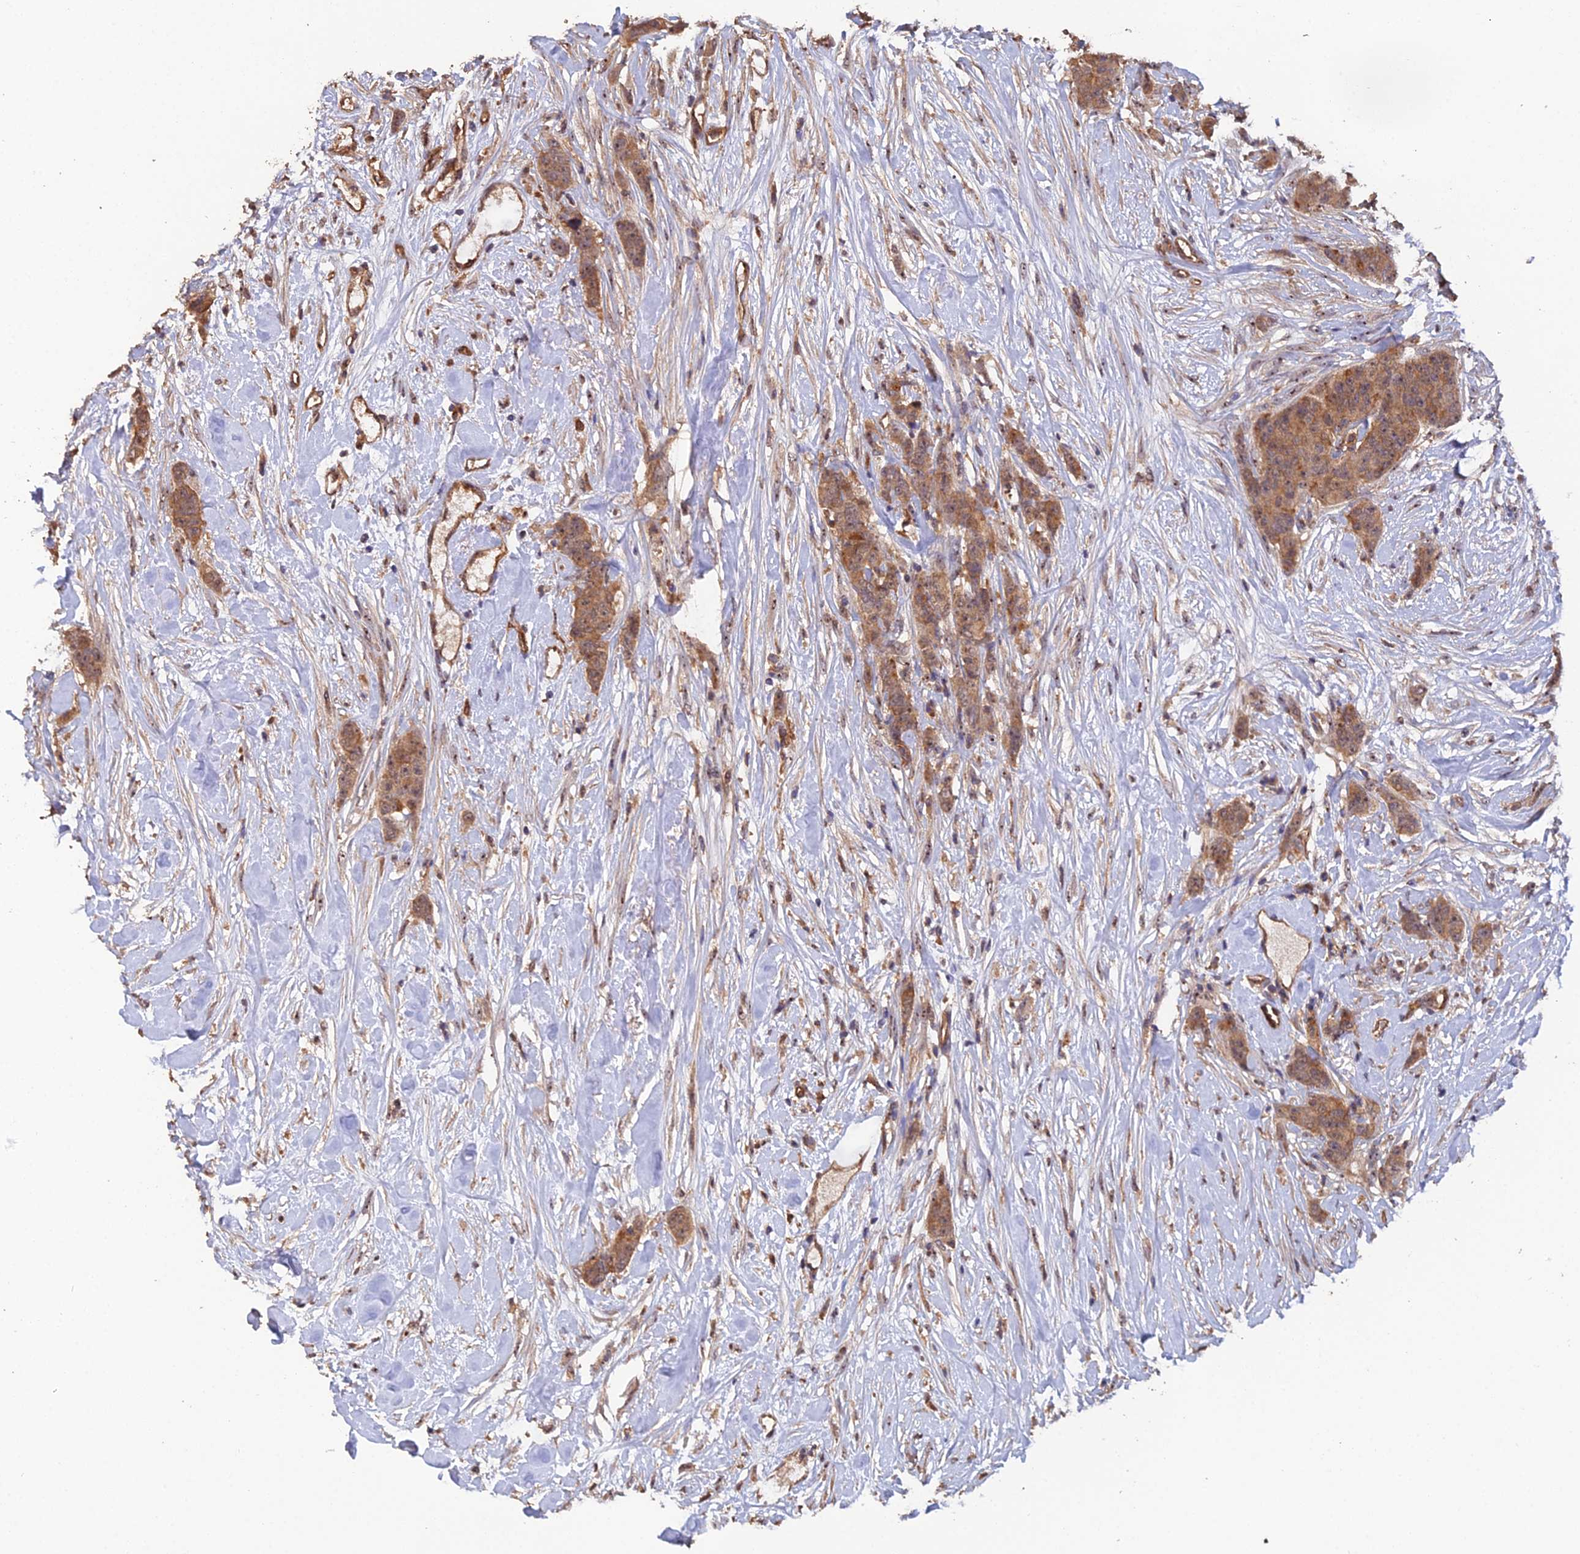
{"staining": {"intensity": "moderate", "quantity": ">75%", "location": "cytoplasmic/membranous,nuclear"}, "tissue": "breast cancer", "cell_type": "Tumor cells", "image_type": "cancer", "snomed": [{"axis": "morphology", "description": "Duct carcinoma"}, {"axis": "topography", "description": "Breast"}], "caption": "Immunohistochemical staining of breast cancer (invasive ductal carcinoma) reveals medium levels of moderate cytoplasmic/membranous and nuclear staining in approximately >75% of tumor cells.", "gene": "RALGAPA2", "patient": {"sex": "female", "age": 40}}